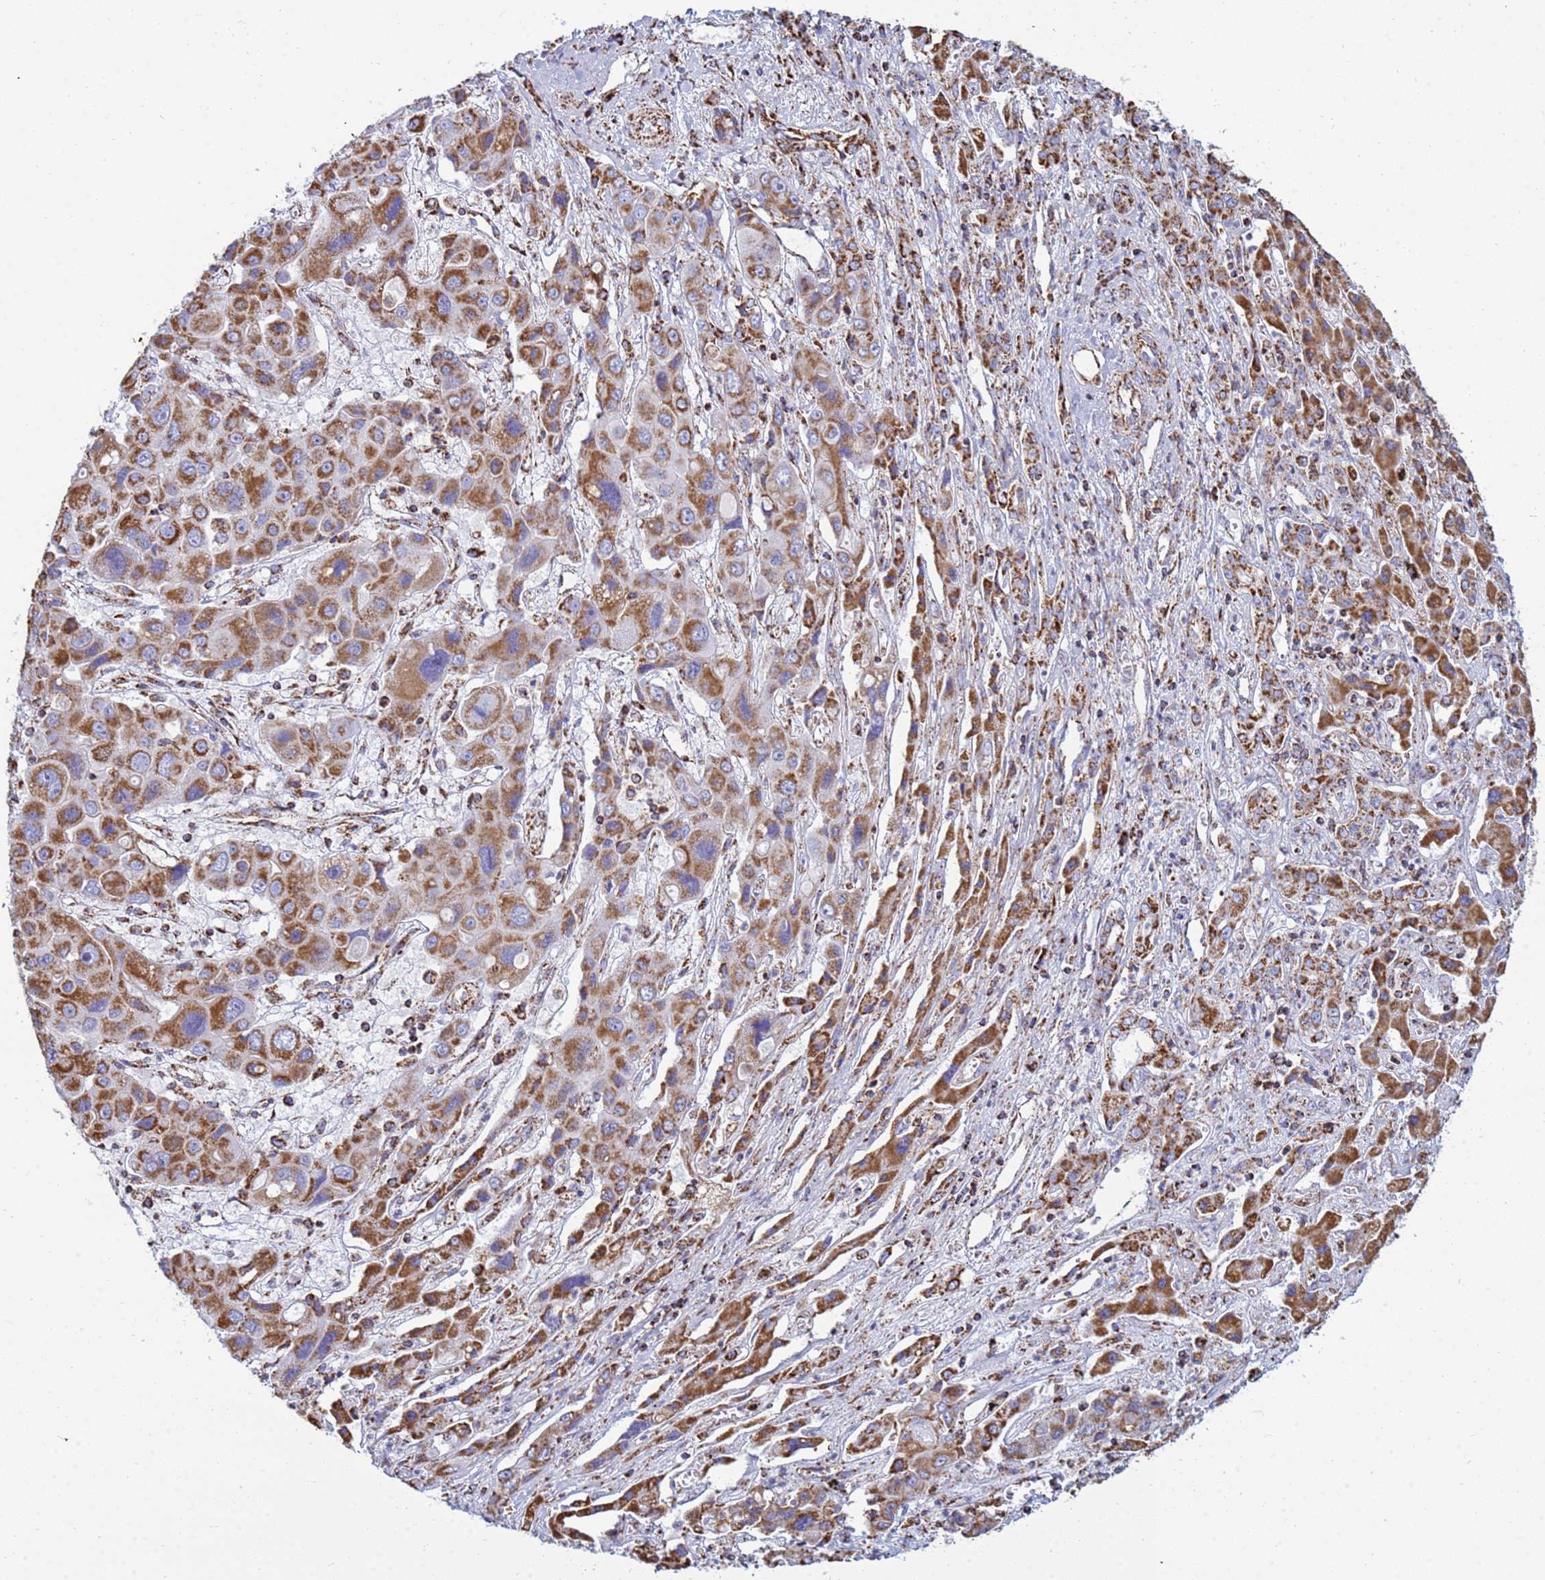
{"staining": {"intensity": "strong", "quantity": ">75%", "location": "cytoplasmic/membranous"}, "tissue": "liver cancer", "cell_type": "Tumor cells", "image_type": "cancer", "snomed": [{"axis": "morphology", "description": "Cholangiocarcinoma"}, {"axis": "topography", "description": "Liver"}], "caption": "An IHC micrograph of tumor tissue is shown. Protein staining in brown highlights strong cytoplasmic/membranous positivity in cholangiocarcinoma (liver) within tumor cells.", "gene": "COQ4", "patient": {"sex": "male", "age": 67}}